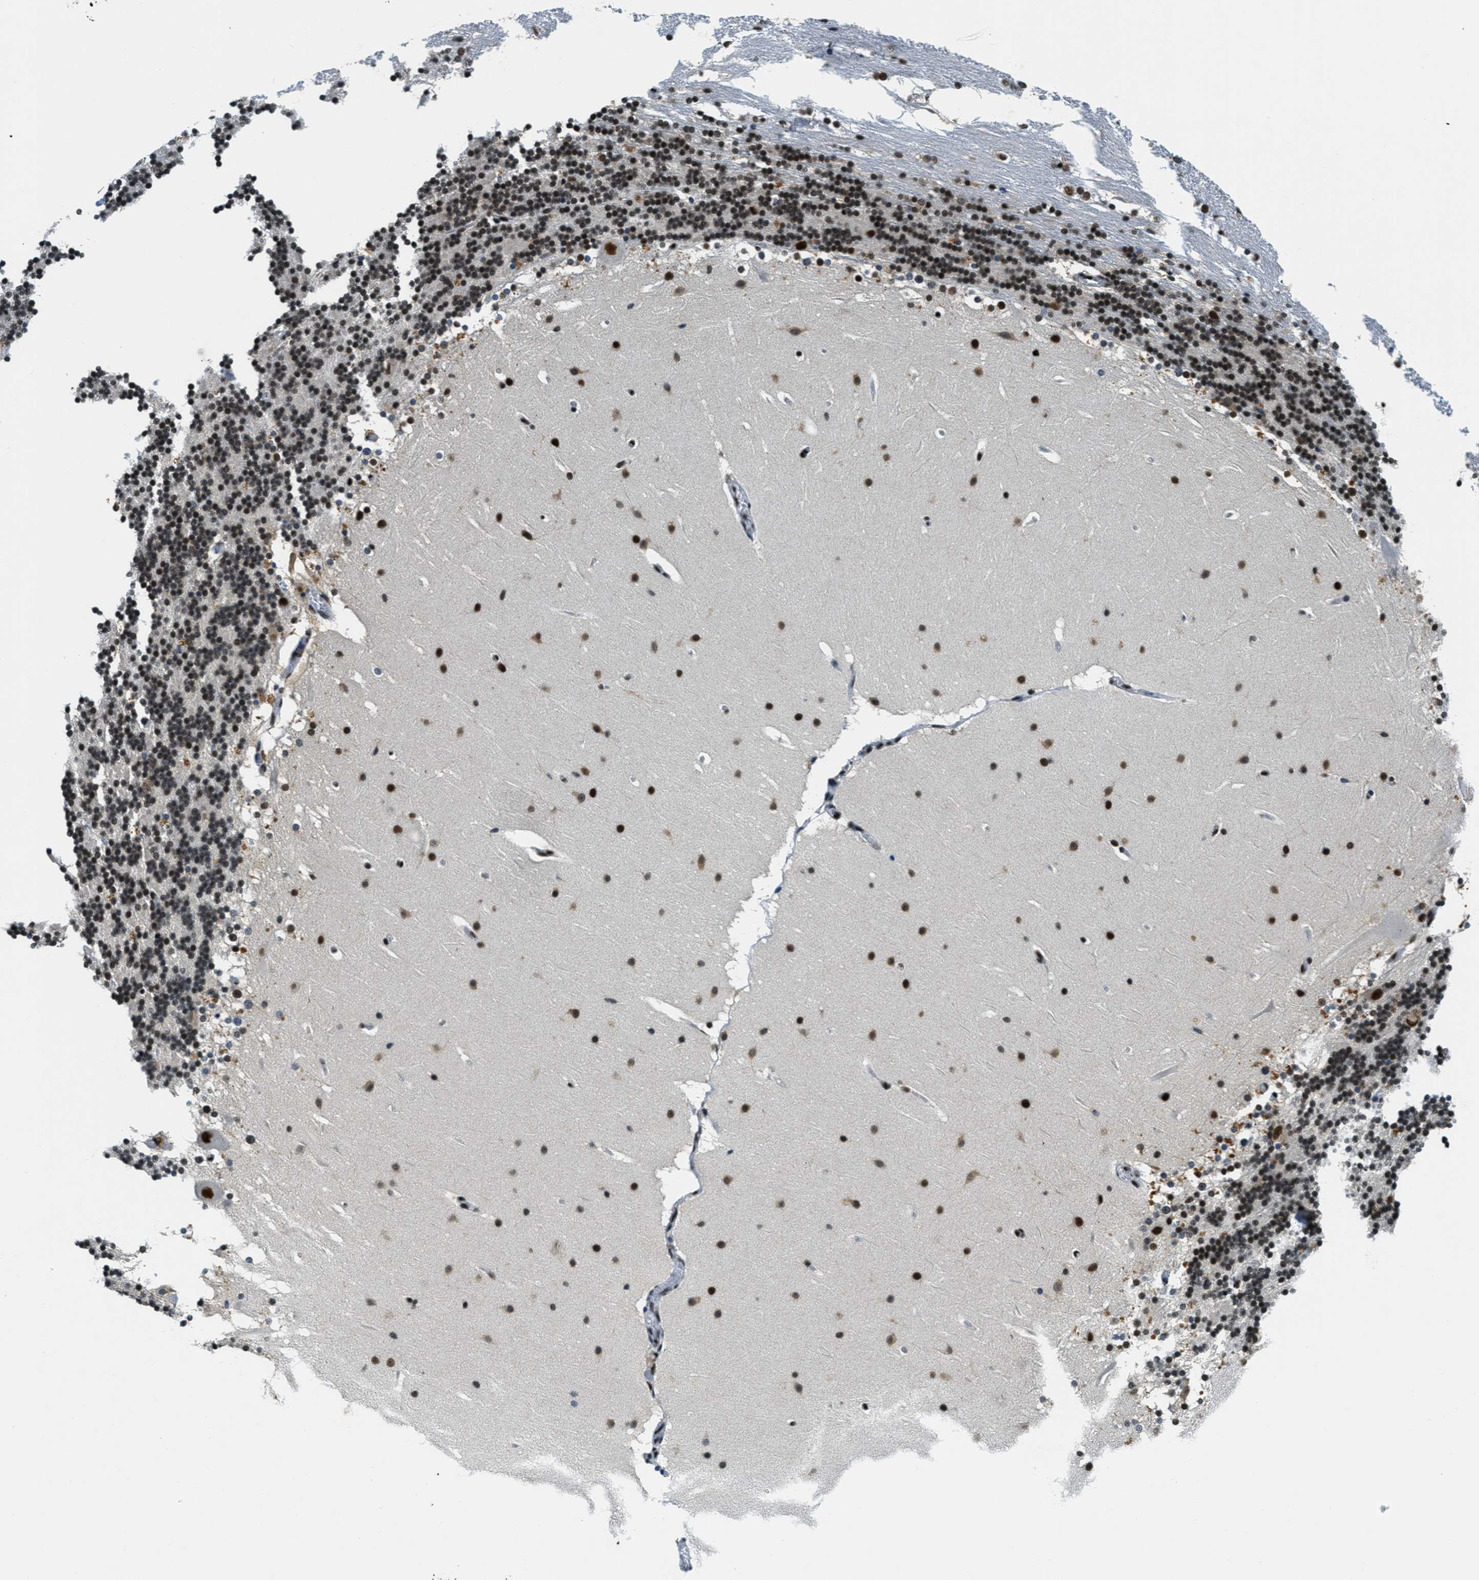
{"staining": {"intensity": "strong", "quantity": ">75%", "location": "nuclear"}, "tissue": "cerebellum", "cell_type": "Cells in granular layer", "image_type": "normal", "snomed": [{"axis": "morphology", "description": "Normal tissue, NOS"}, {"axis": "topography", "description": "Cerebellum"}], "caption": "Protein staining shows strong nuclear expression in about >75% of cells in granular layer in benign cerebellum.", "gene": "SSB", "patient": {"sex": "female", "age": 19}}